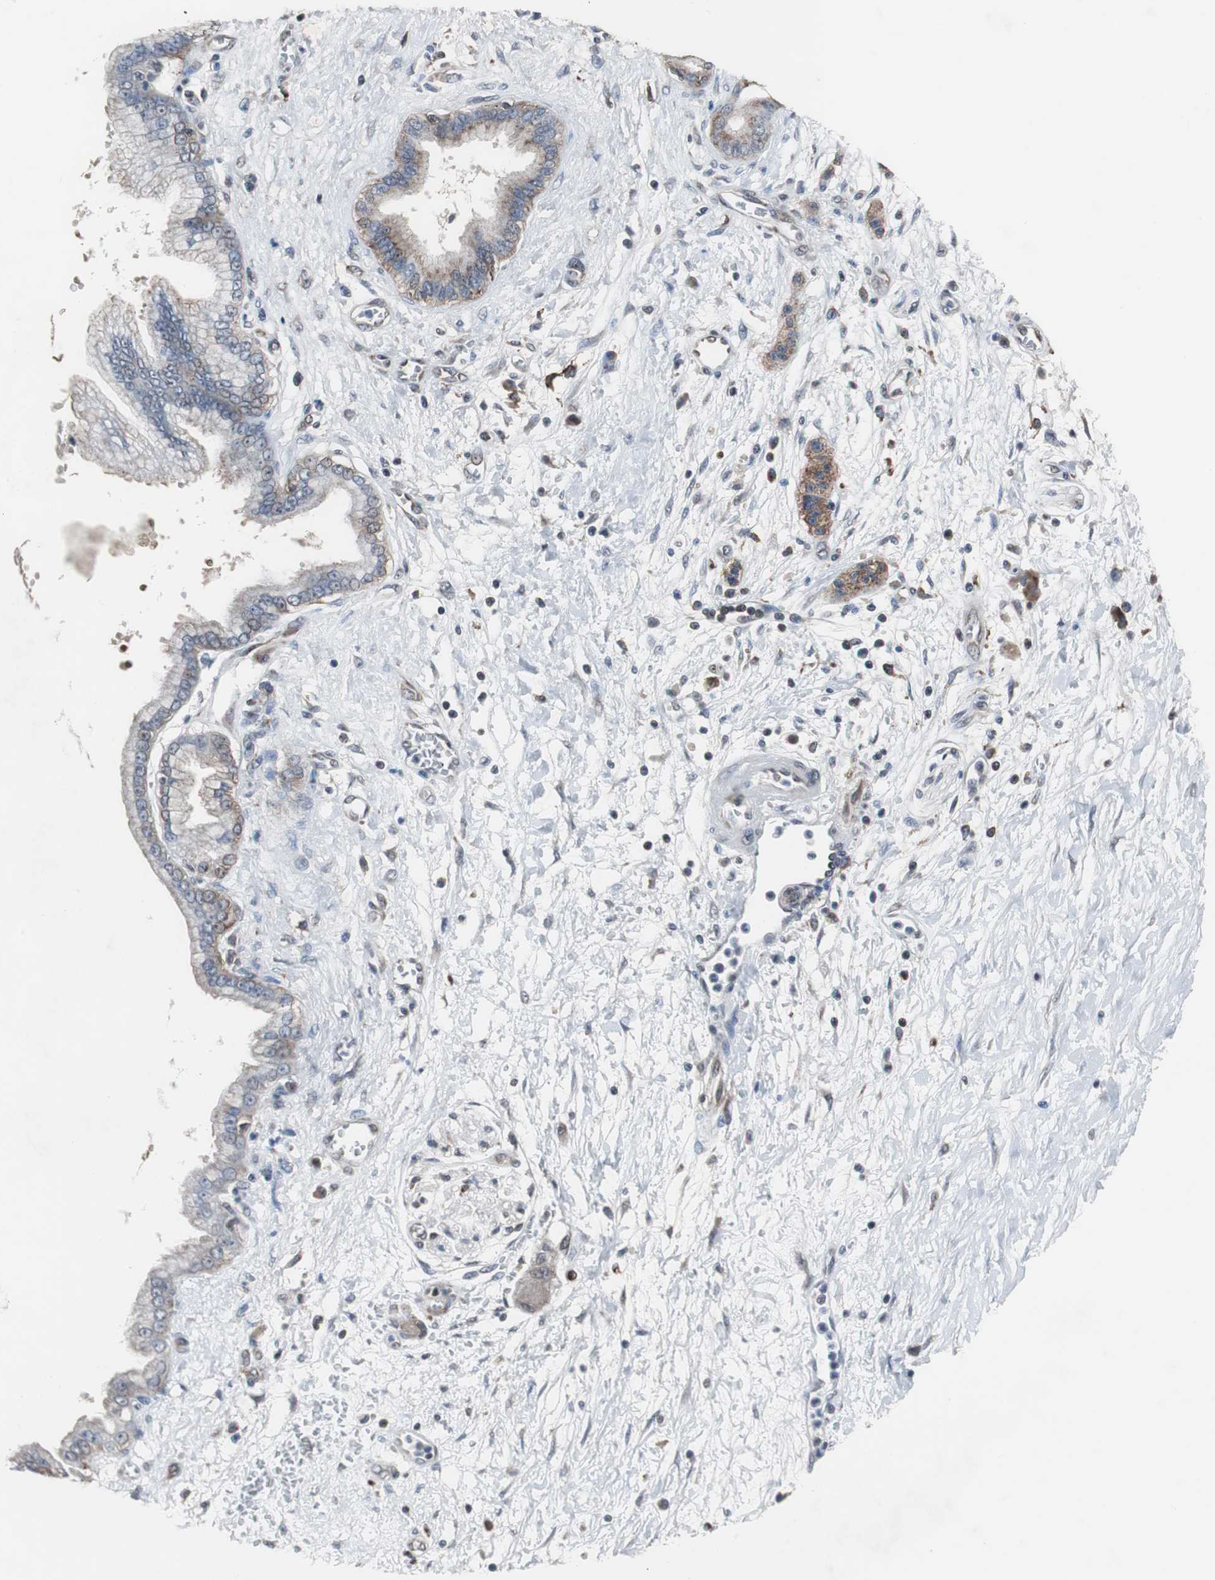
{"staining": {"intensity": "moderate", "quantity": "25%-75%", "location": "cytoplasmic/membranous"}, "tissue": "pancreatic cancer", "cell_type": "Tumor cells", "image_type": "cancer", "snomed": [{"axis": "morphology", "description": "Adenocarcinoma, NOS"}, {"axis": "topography", "description": "Pancreas"}], "caption": "About 25%-75% of tumor cells in human pancreatic cancer exhibit moderate cytoplasmic/membranous protein staining as visualized by brown immunohistochemical staining.", "gene": "USP10", "patient": {"sex": "male", "age": 59}}